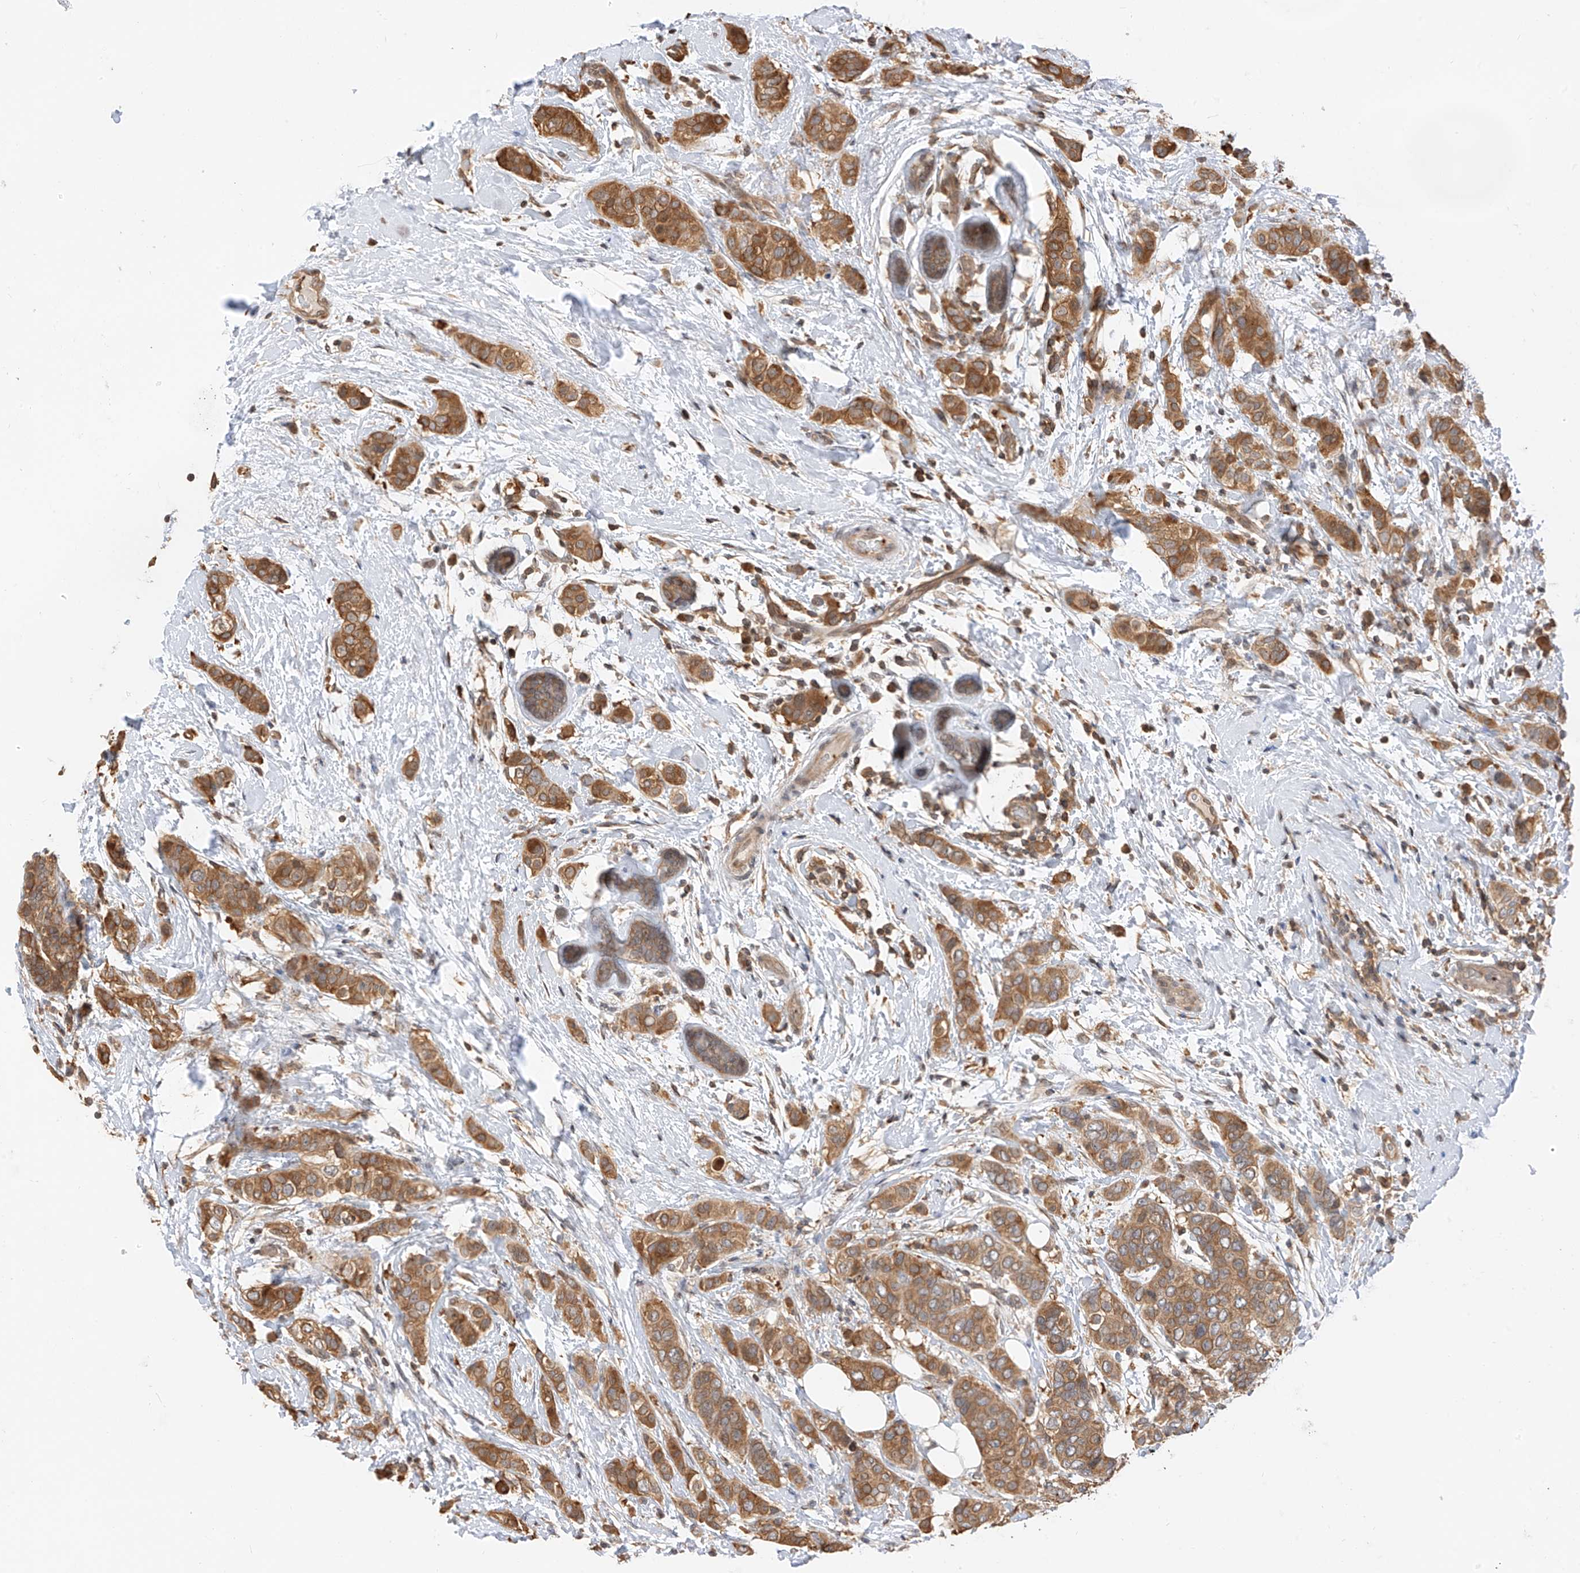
{"staining": {"intensity": "moderate", "quantity": ">75%", "location": "cytoplasmic/membranous"}, "tissue": "breast cancer", "cell_type": "Tumor cells", "image_type": "cancer", "snomed": [{"axis": "morphology", "description": "Lobular carcinoma"}, {"axis": "topography", "description": "Breast"}], "caption": "Approximately >75% of tumor cells in breast lobular carcinoma show moderate cytoplasmic/membranous protein expression as visualized by brown immunohistochemical staining.", "gene": "PPA2", "patient": {"sex": "female", "age": 51}}